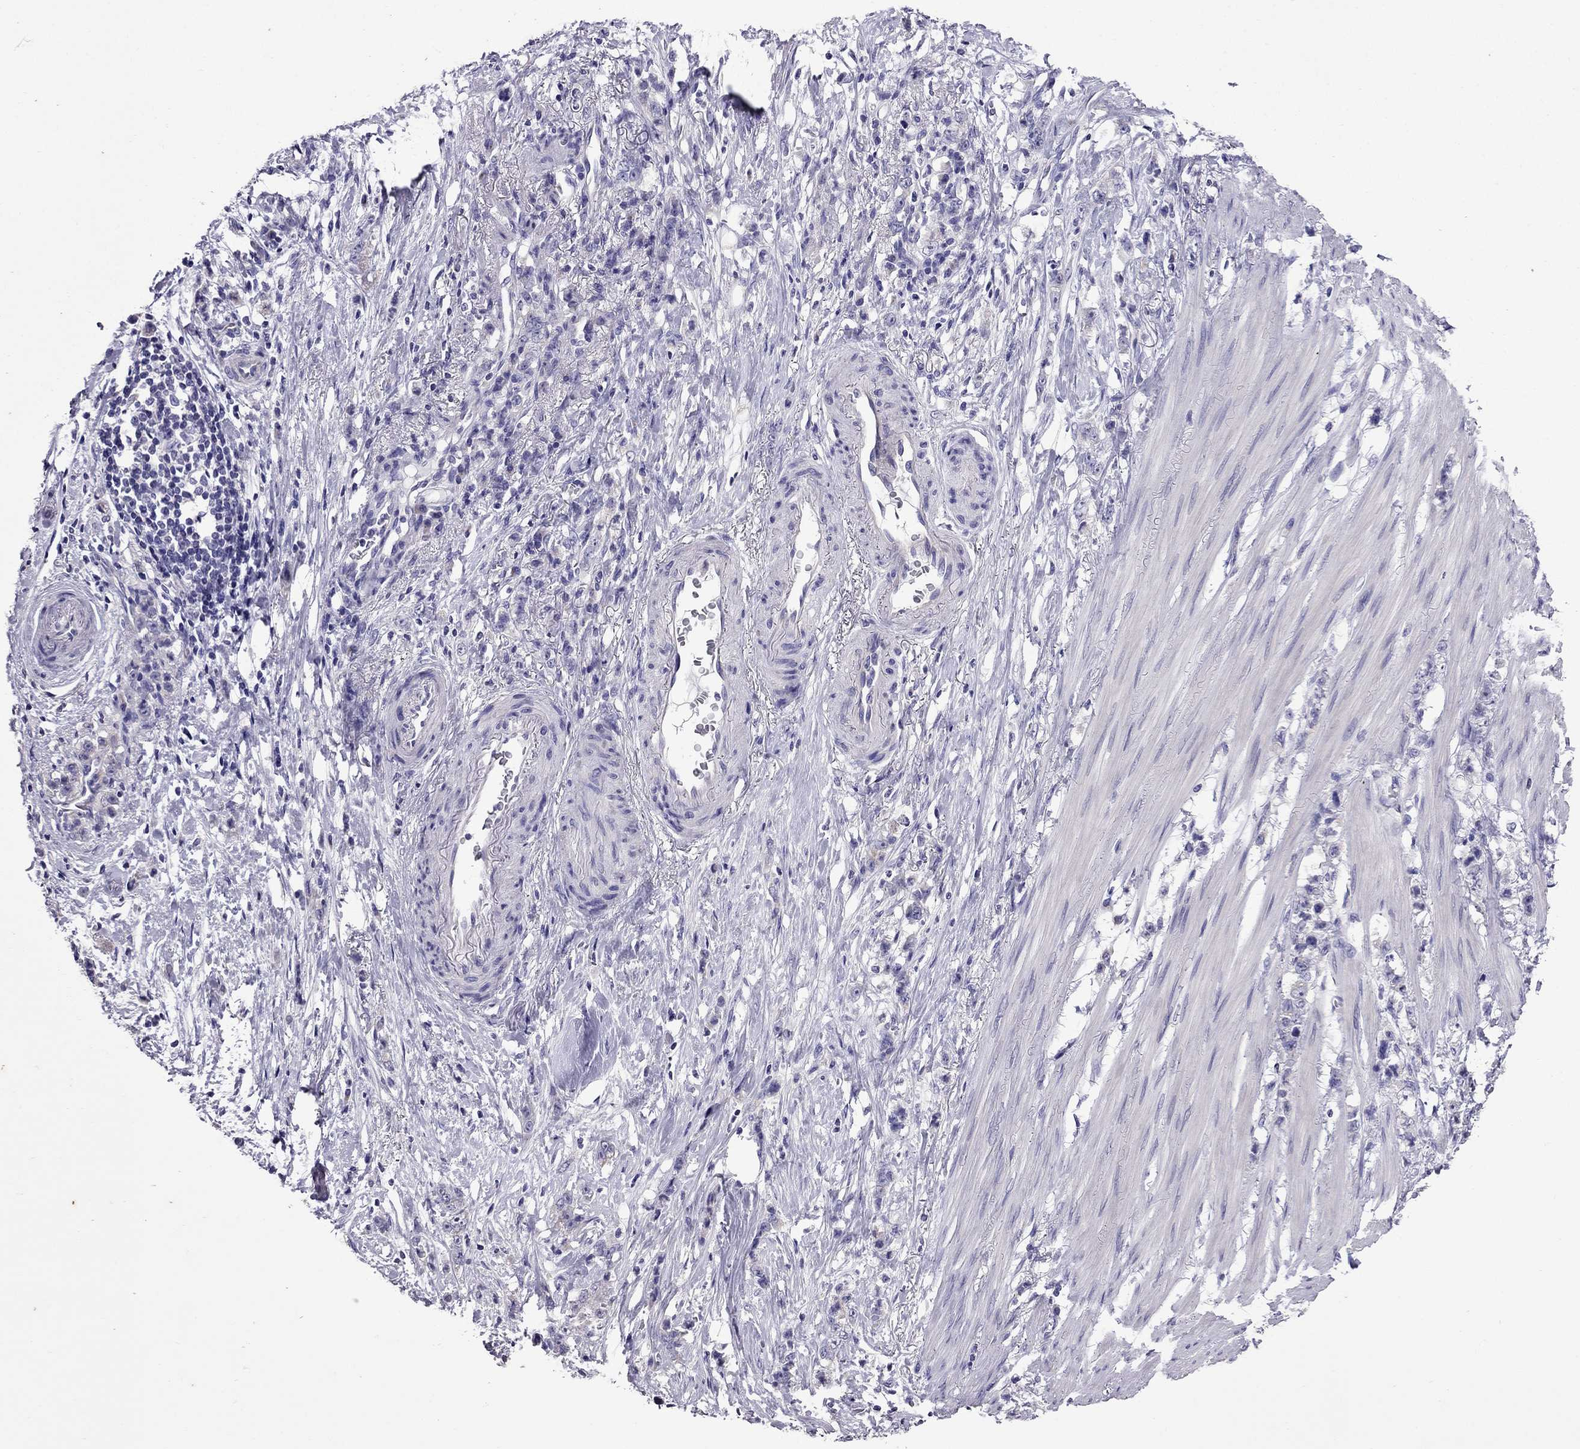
{"staining": {"intensity": "negative", "quantity": "none", "location": "none"}, "tissue": "stomach cancer", "cell_type": "Tumor cells", "image_type": "cancer", "snomed": [{"axis": "morphology", "description": "Adenocarcinoma, NOS"}, {"axis": "topography", "description": "Stomach, lower"}], "caption": "Immunohistochemical staining of adenocarcinoma (stomach) displays no significant positivity in tumor cells.", "gene": "OXCT2", "patient": {"sex": "male", "age": 88}}